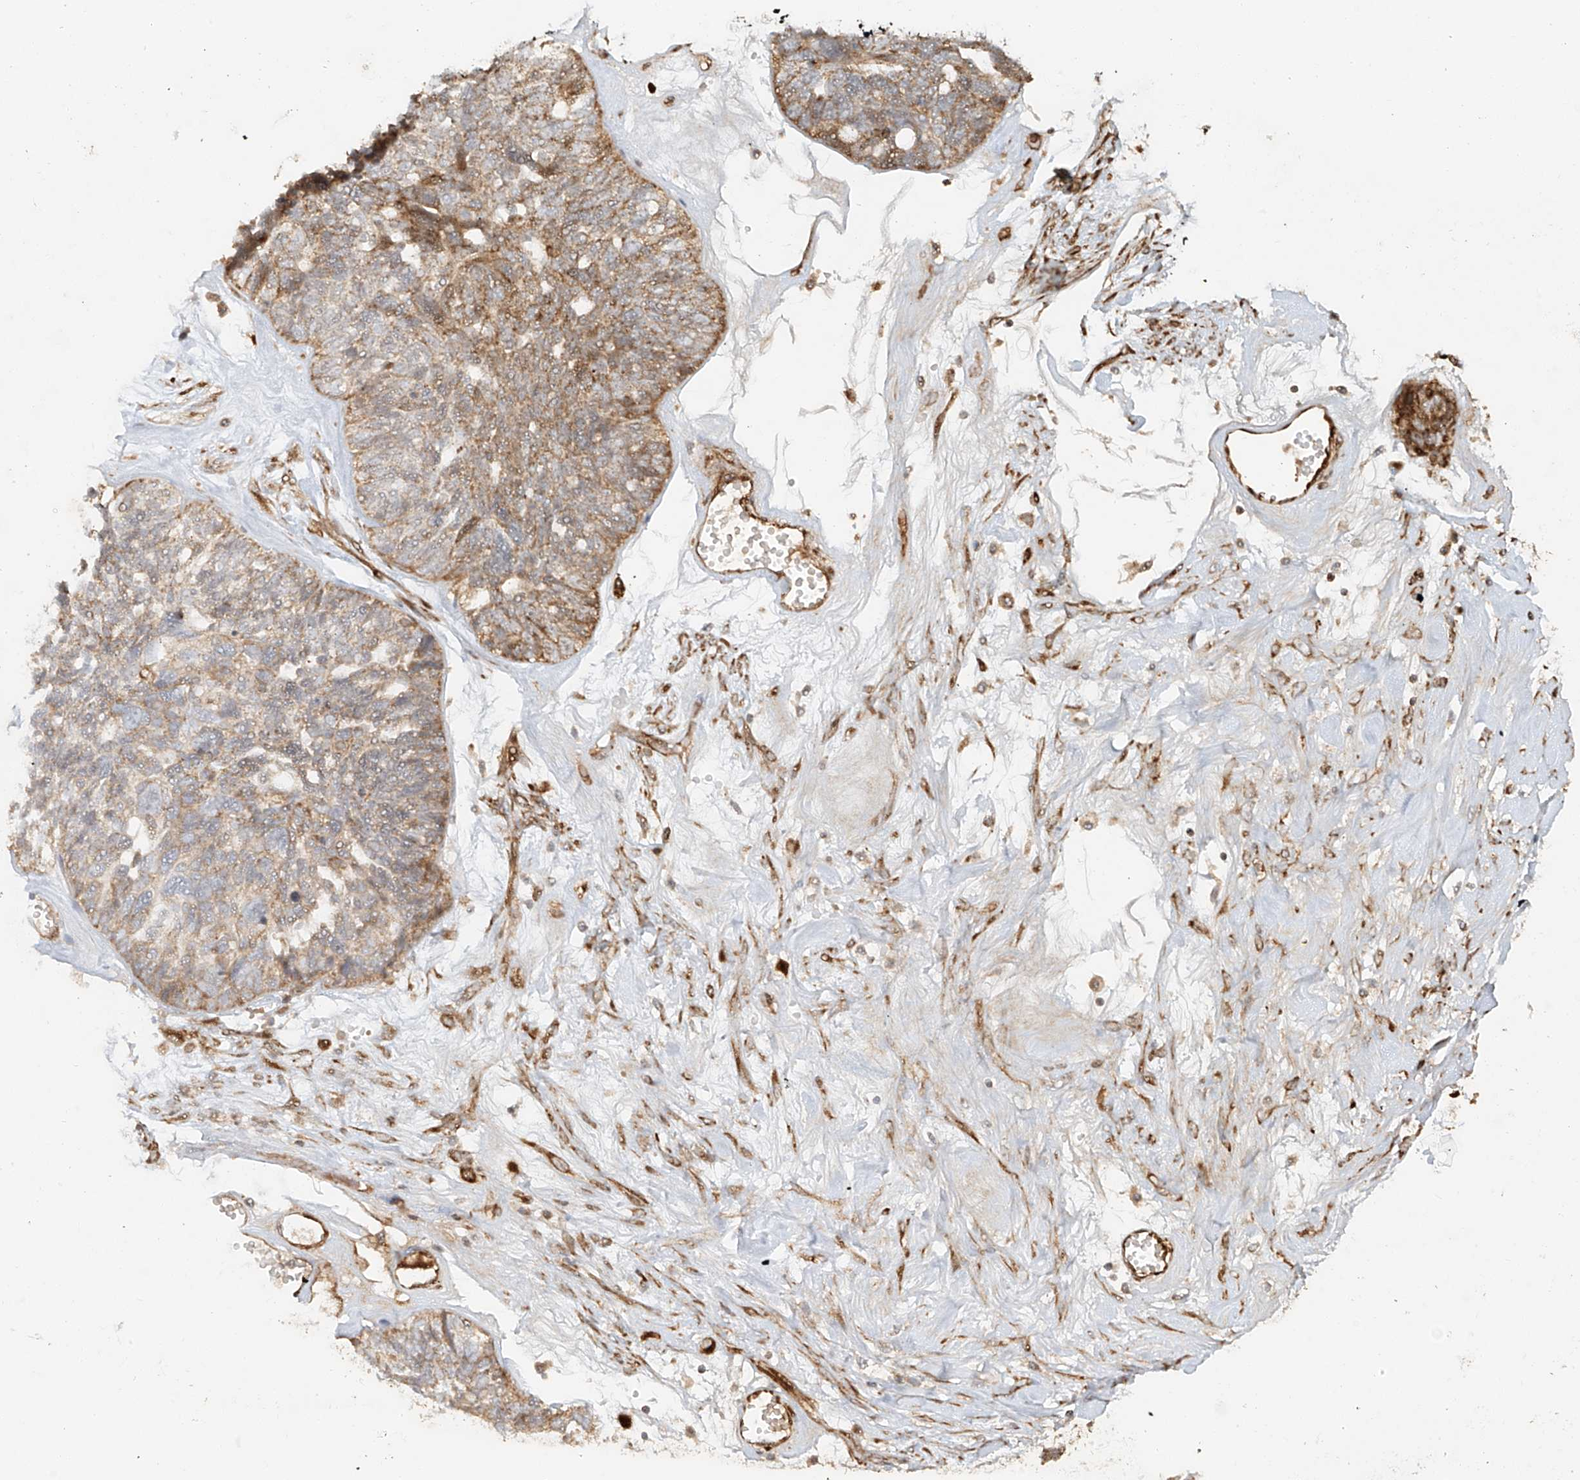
{"staining": {"intensity": "strong", "quantity": "25%-75%", "location": "cytoplasmic/membranous"}, "tissue": "ovarian cancer", "cell_type": "Tumor cells", "image_type": "cancer", "snomed": [{"axis": "morphology", "description": "Cystadenocarcinoma, serous, NOS"}, {"axis": "topography", "description": "Ovary"}], "caption": "Immunohistochemical staining of ovarian cancer displays high levels of strong cytoplasmic/membranous expression in about 25%-75% of tumor cells. The staining was performed using DAB (3,3'-diaminobenzidine) to visualize the protein expression in brown, while the nuclei were stained in blue with hematoxylin (Magnification: 20x).", "gene": "MIPEP", "patient": {"sex": "female", "age": 79}}